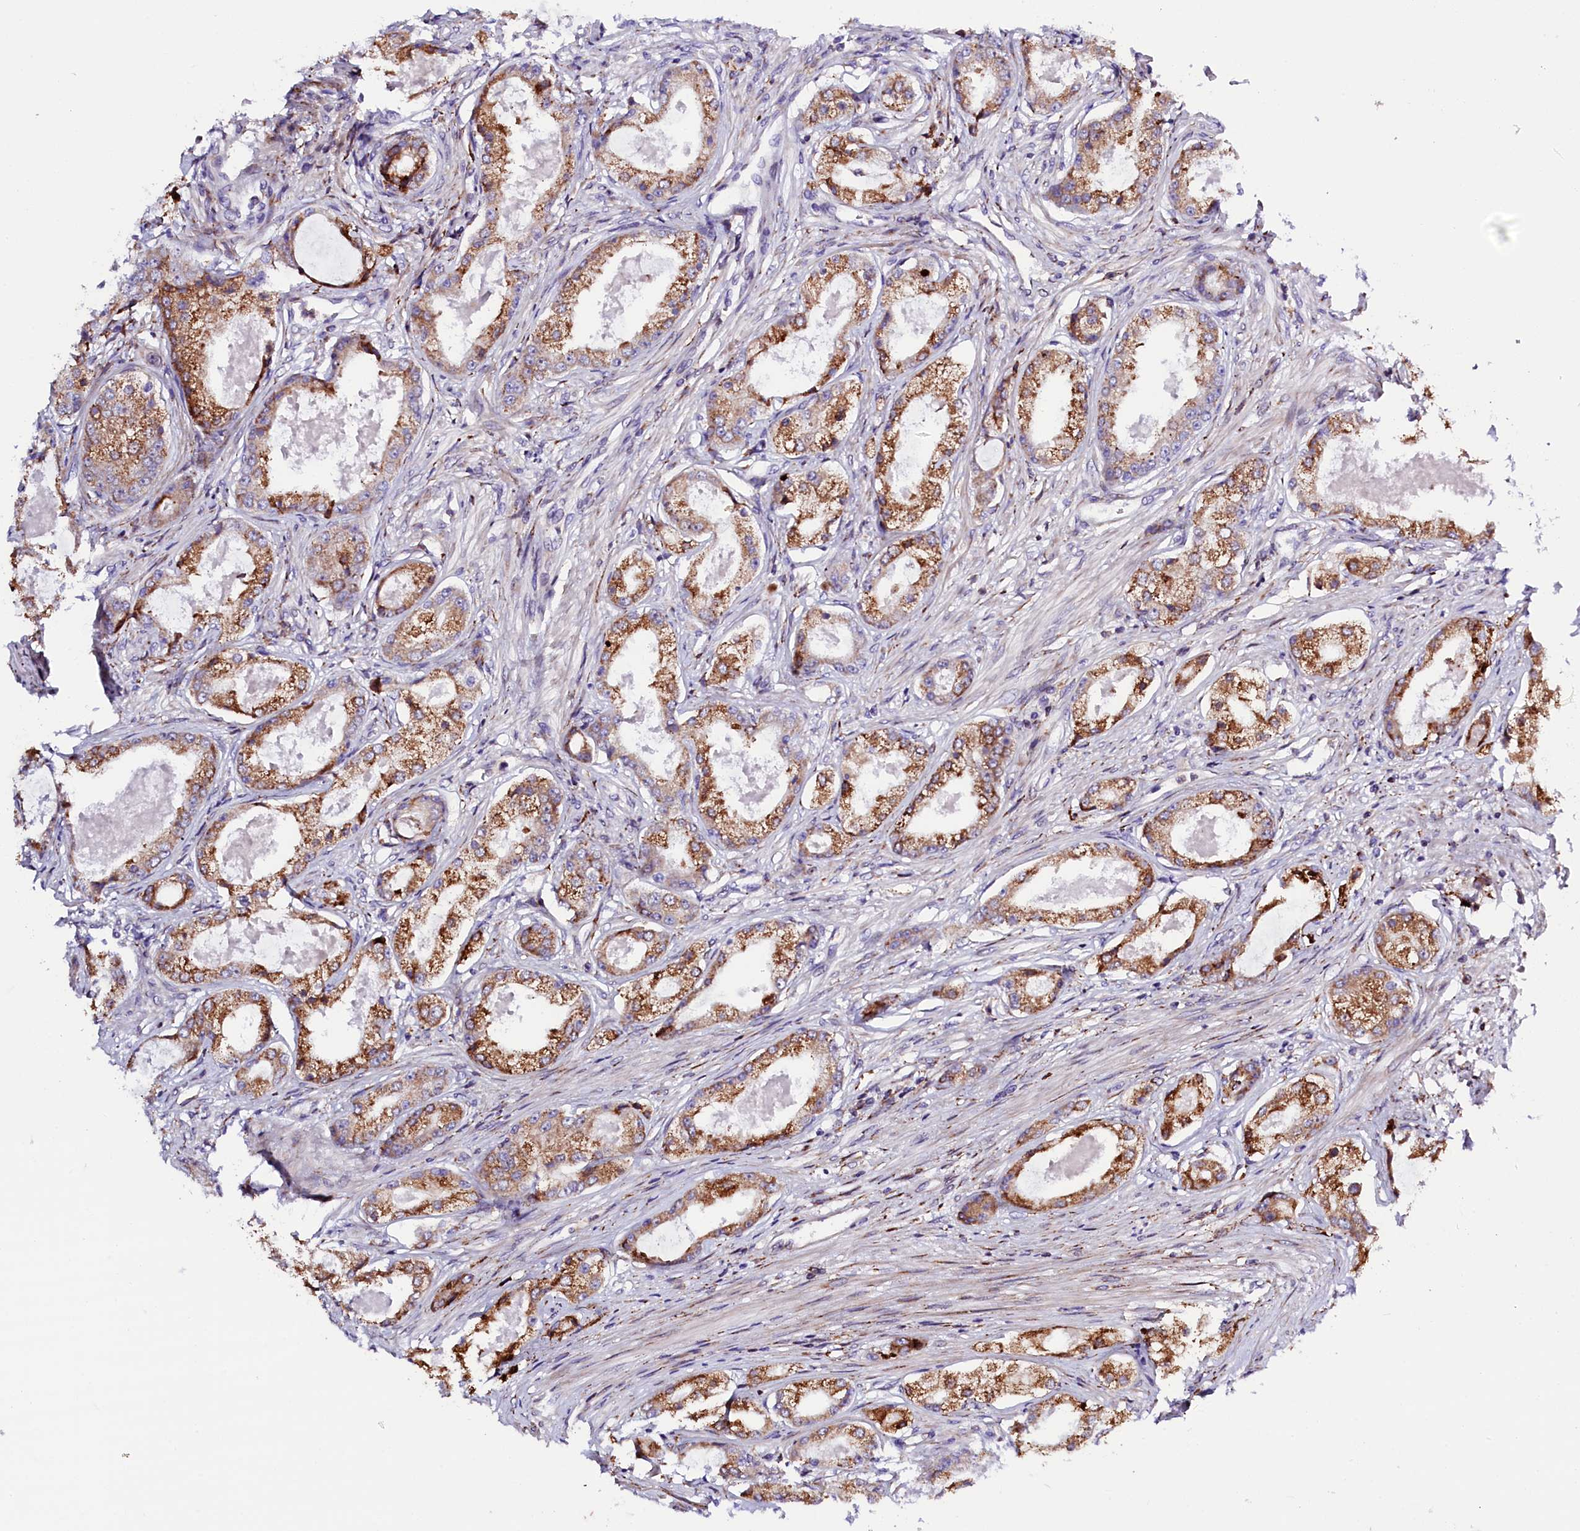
{"staining": {"intensity": "strong", "quantity": "25%-75%", "location": "cytoplasmic/membranous"}, "tissue": "prostate cancer", "cell_type": "Tumor cells", "image_type": "cancer", "snomed": [{"axis": "morphology", "description": "Adenocarcinoma, Low grade"}, {"axis": "topography", "description": "Prostate"}], "caption": "A brown stain shows strong cytoplasmic/membranous expression of a protein in prostate cancer (low-grade adenocarcinoma) tumor cells.", "gene": "CMTR2", "patient": {"sex": "male", "age": 68}}